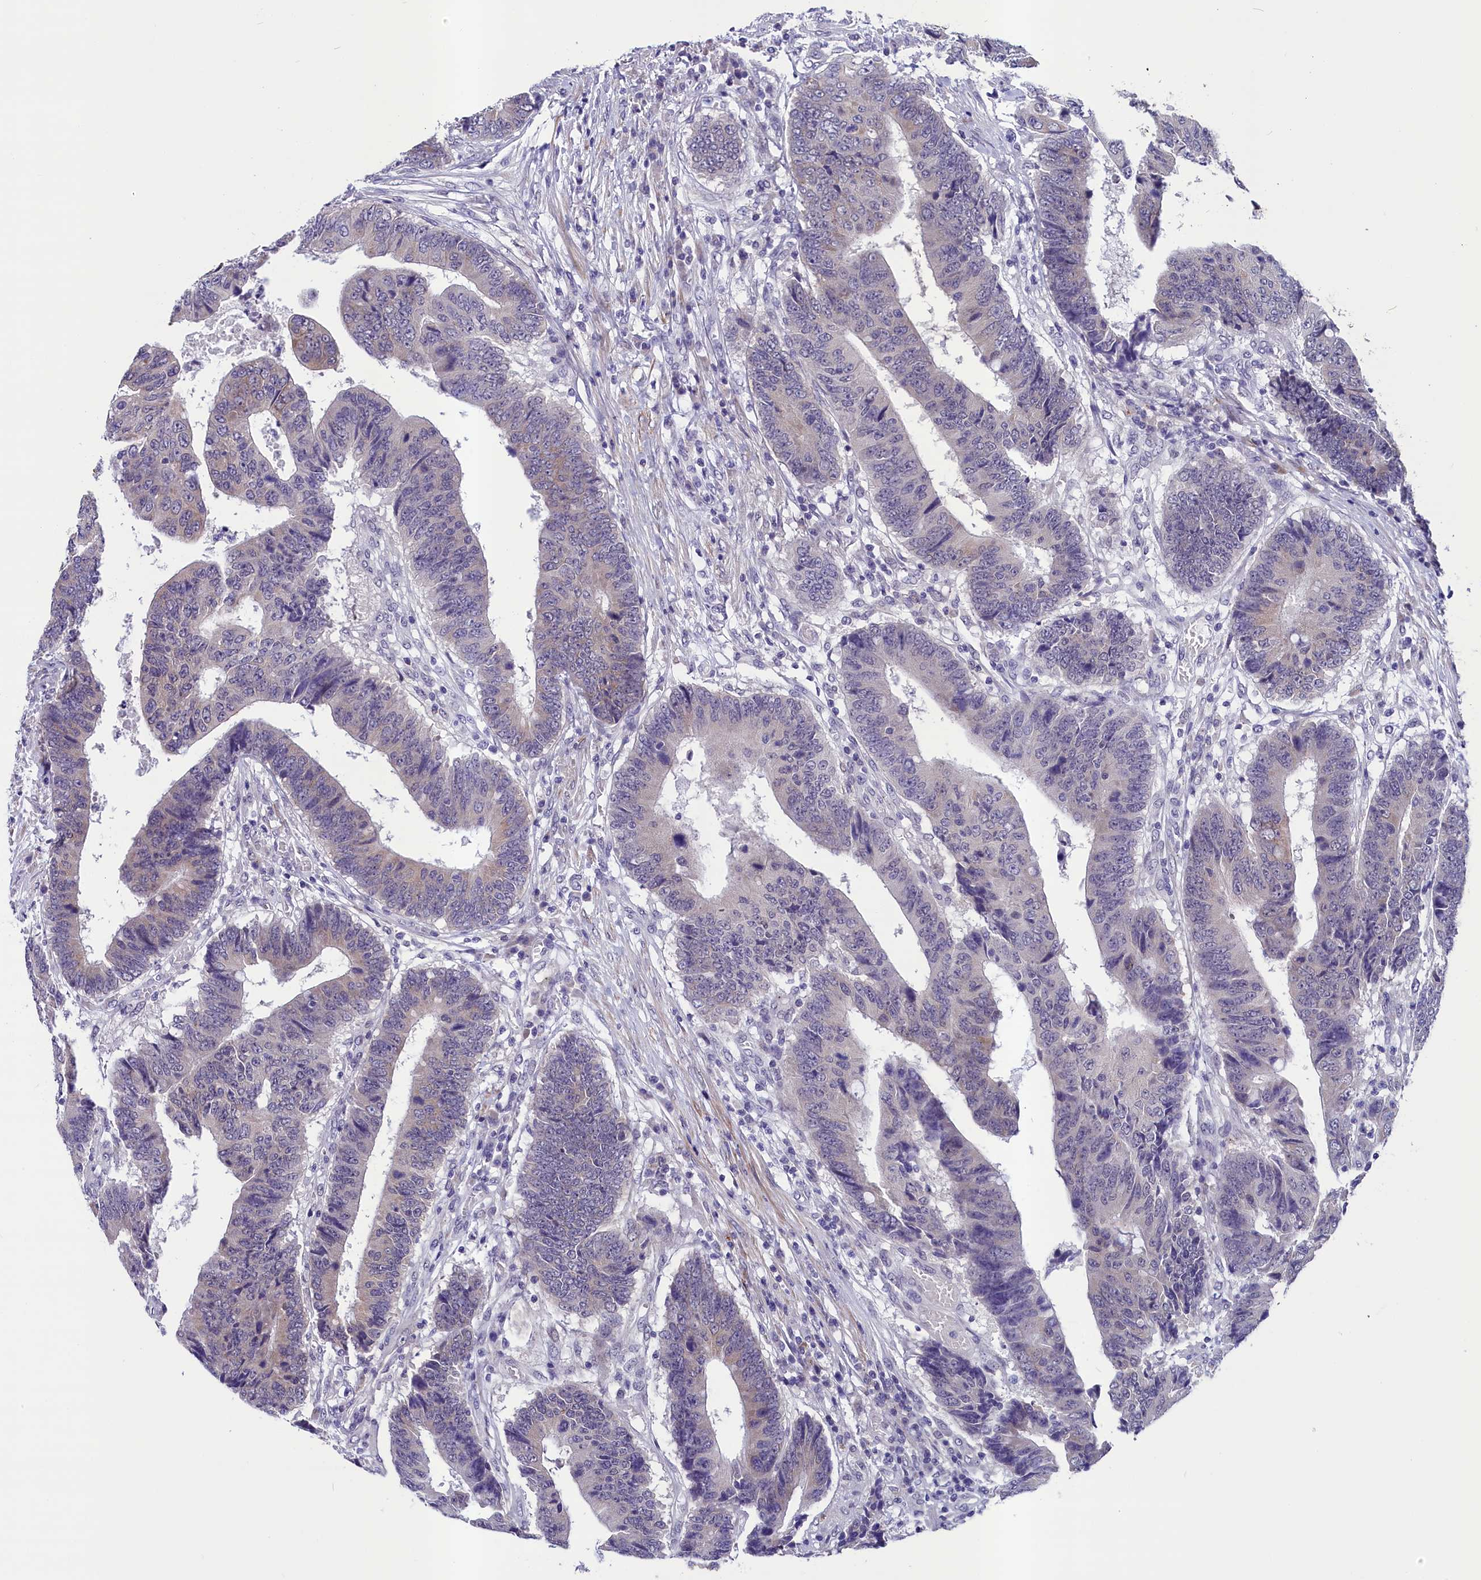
{"staining": {"intensity": "weak", "quantity": "<25%", "location": "cytoplasmic/membranous"}, "tissue": "colorectal cancer", "cell_type": "Tumor cells", "image_type": "cancer", "snomed": [{"axis": "morphology", "description": "Adenocarcinoma, NOS"}, {"axis": "topography", "description": "Rectum"}], "caption": "This is an immunohistochemistry image of adenocarcinoma (colorectal). There is no expression in tumor cells.", "gene": "SCD5", "patient": {"sex": "male", "age": 84}}